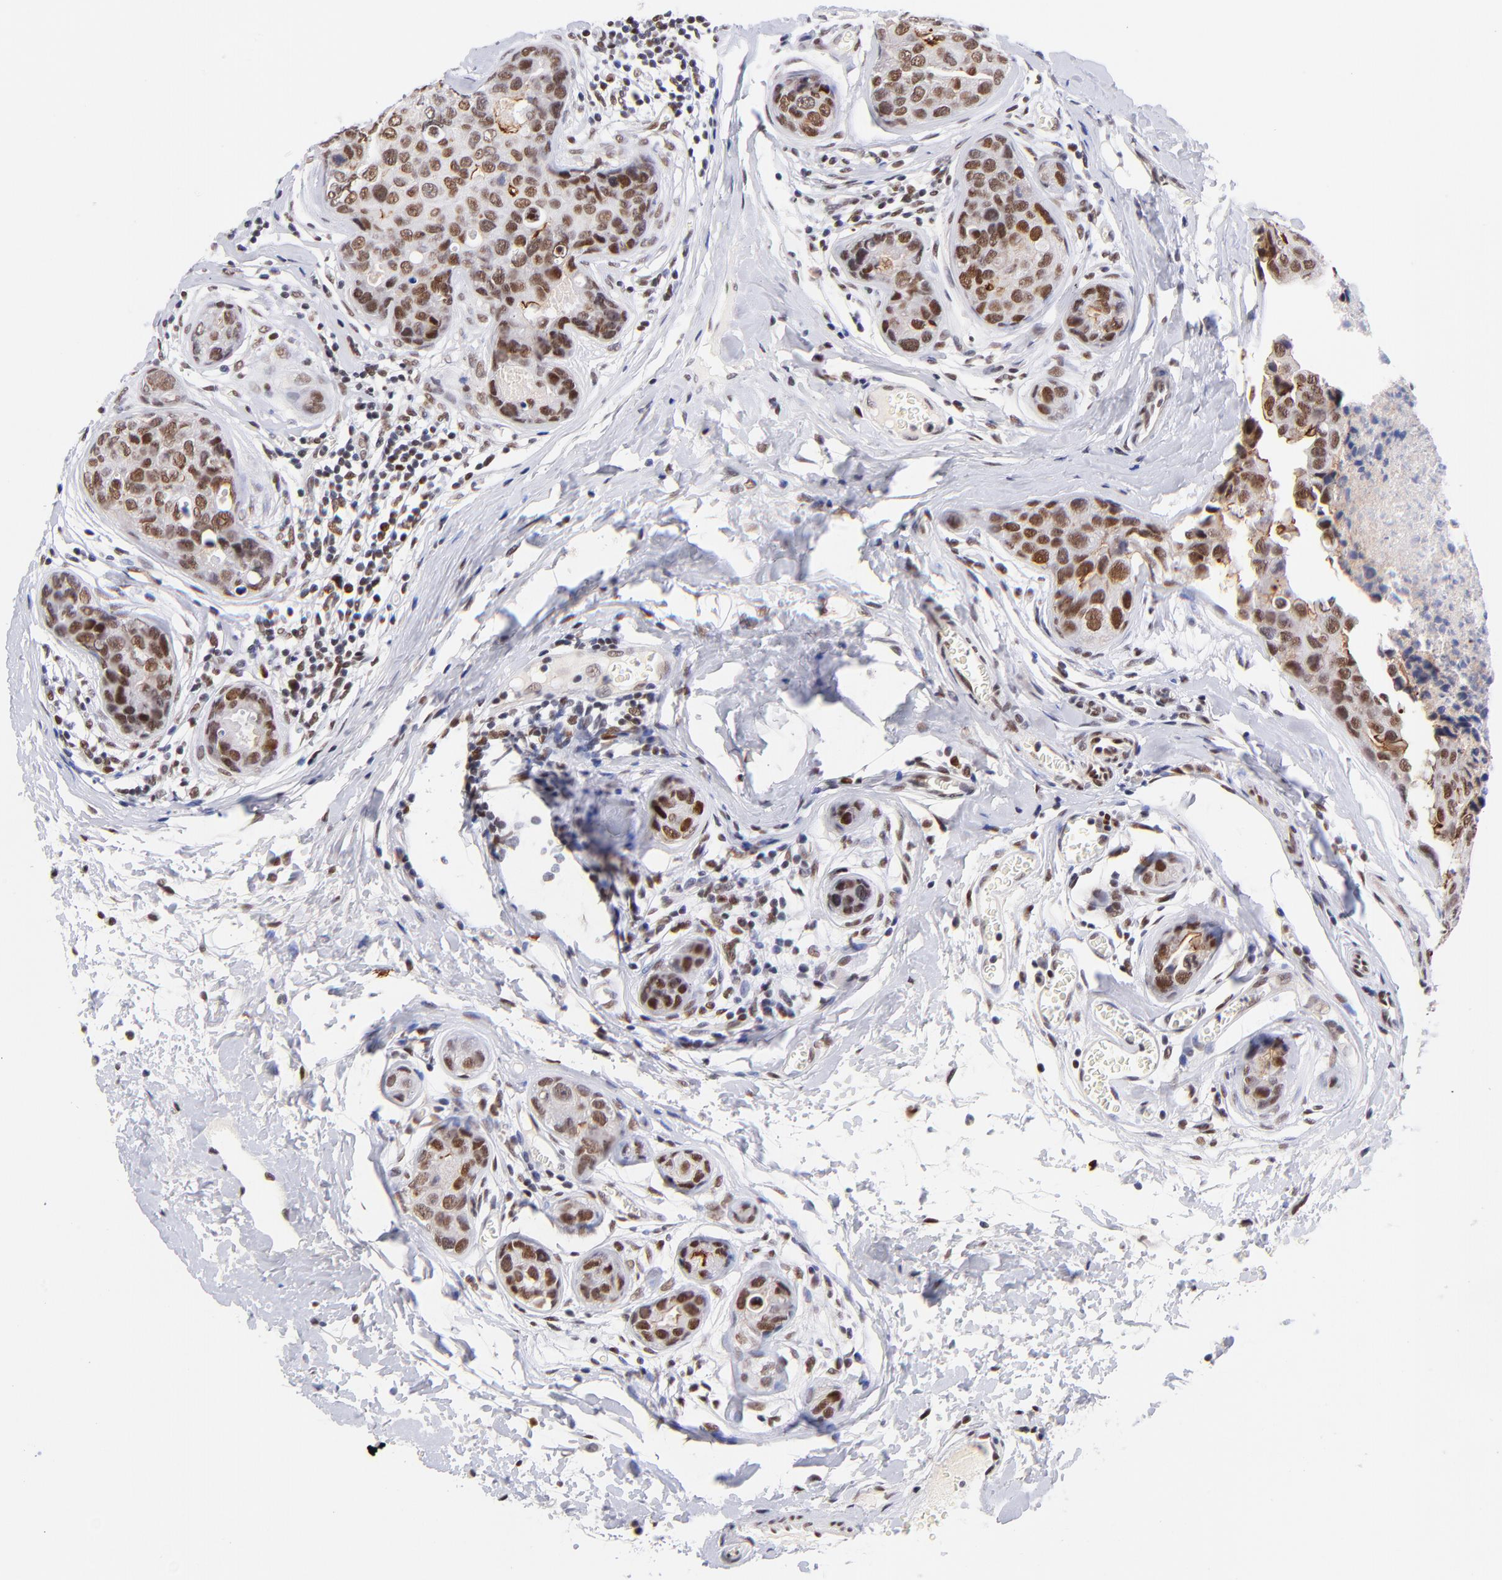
{"staining": {"intensity": "moderate", "quantity": ">75%", "location": "nuclear"}, "tissue": "breast cancer", "cell_type": "Tumor cells", "image_type": "cancer", "snomed": [{"axis": "morphology", "description": "Duct carcinoma"}, {"axis": "topography", "description": "Breast"}], "caption": "Breast intraductal carcinoma stained with a brown dye displays moderate nuclear positive positivity in approximately >75% of tumor cells.", "gene": "MIDEAS", "patient": {"sex": "female", "age": 24}}